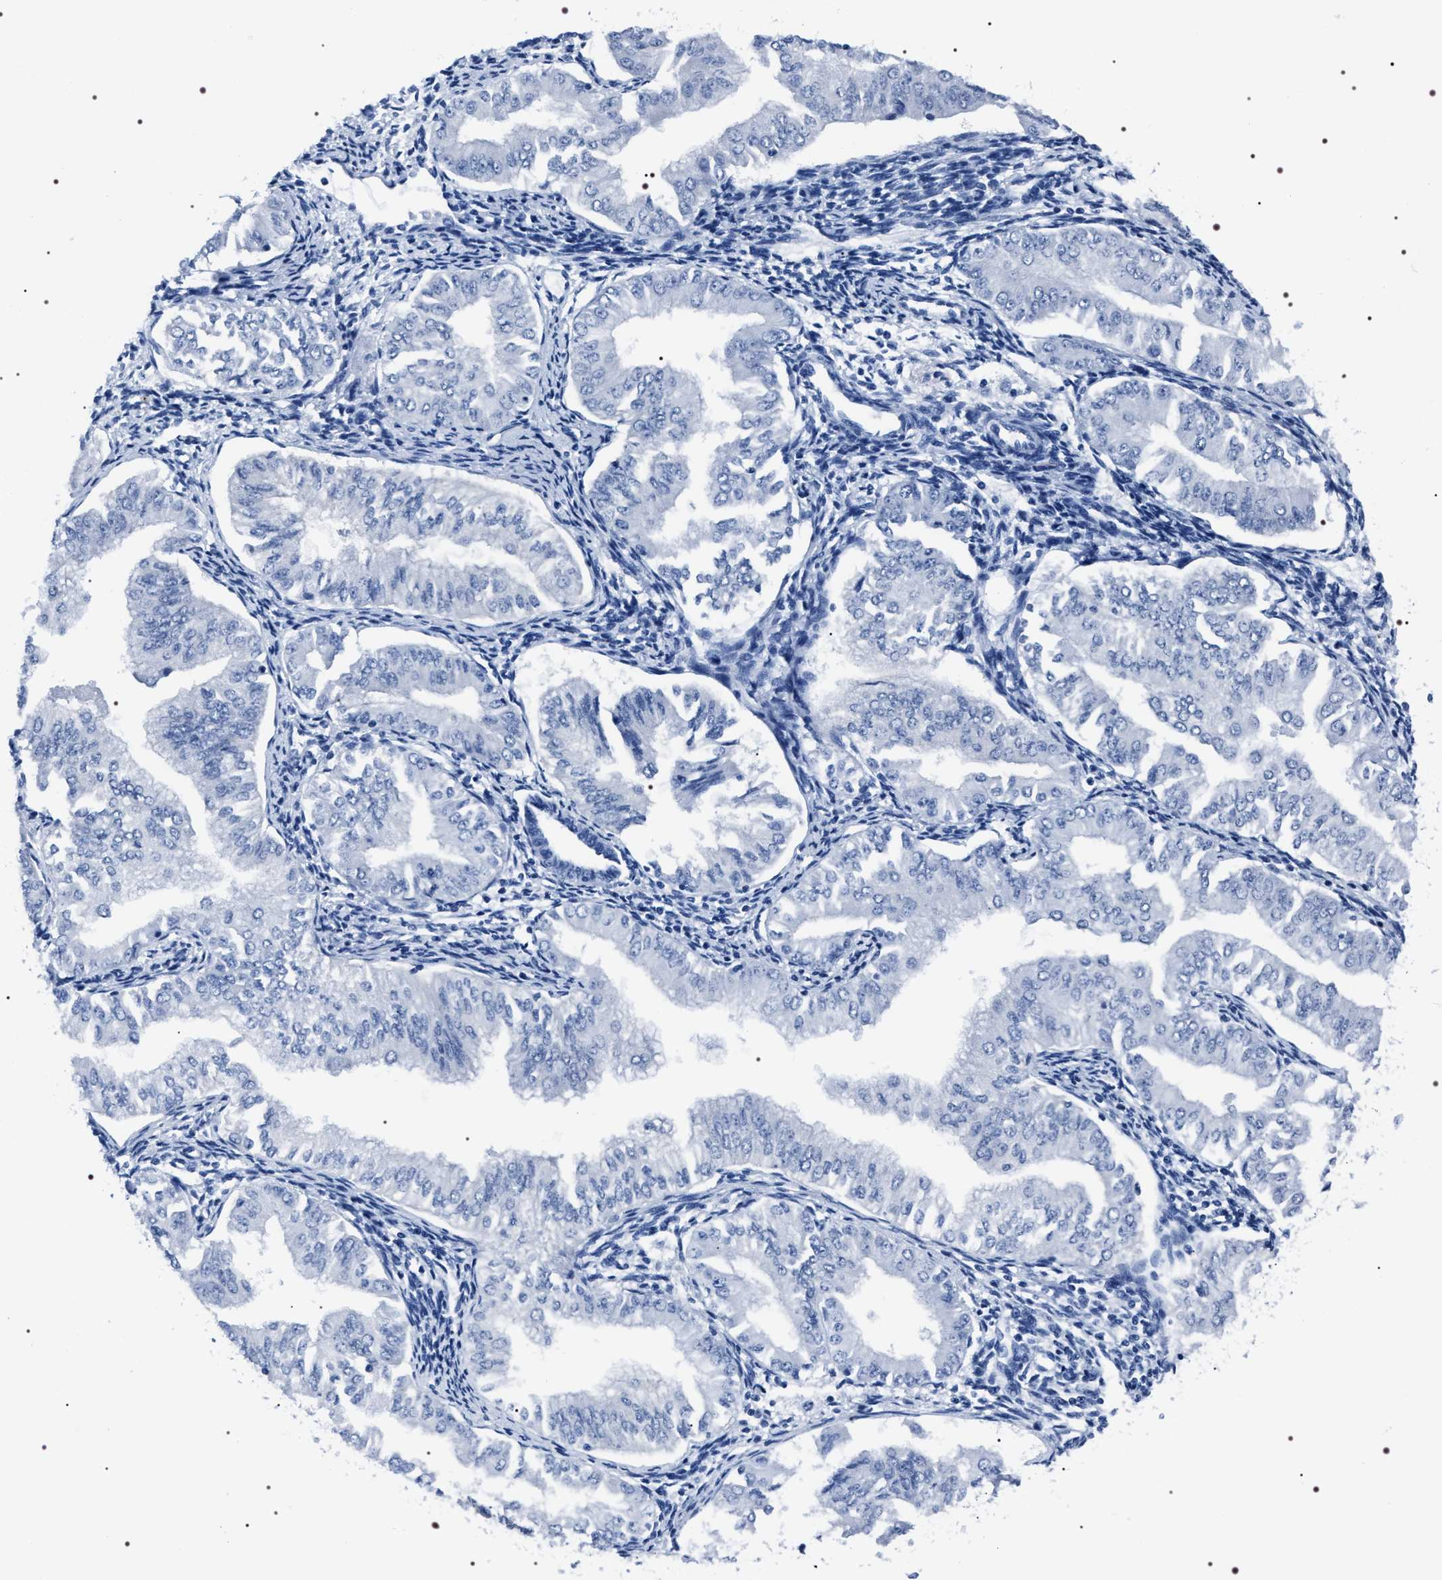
{"staining": {"intensity": "negative", "quantity": "none", "location": "none"}, "tissue": "endometrial cancer", "cell_type": "Tumor cells", "image_type": "cancer", "snomed": [{"axis": "morphology", "description": "Normal tissue, NOS"}, {"axis": "morphology", "description": "Adenocarcinoma, NOS"}, {"axis": "topography", "description": "Endometrium"}], "caption": "The photomicrograph displays no staining of tumor cells in adenocarcinoma (endometrial). The staining was performed using DAB to visualize the protein expression in brown, while the nuclei were stained in blue with hematoxylin (Magnification: 20x).", "gene": "ADH4", "patient": {"sex": "female", "age": 53}}